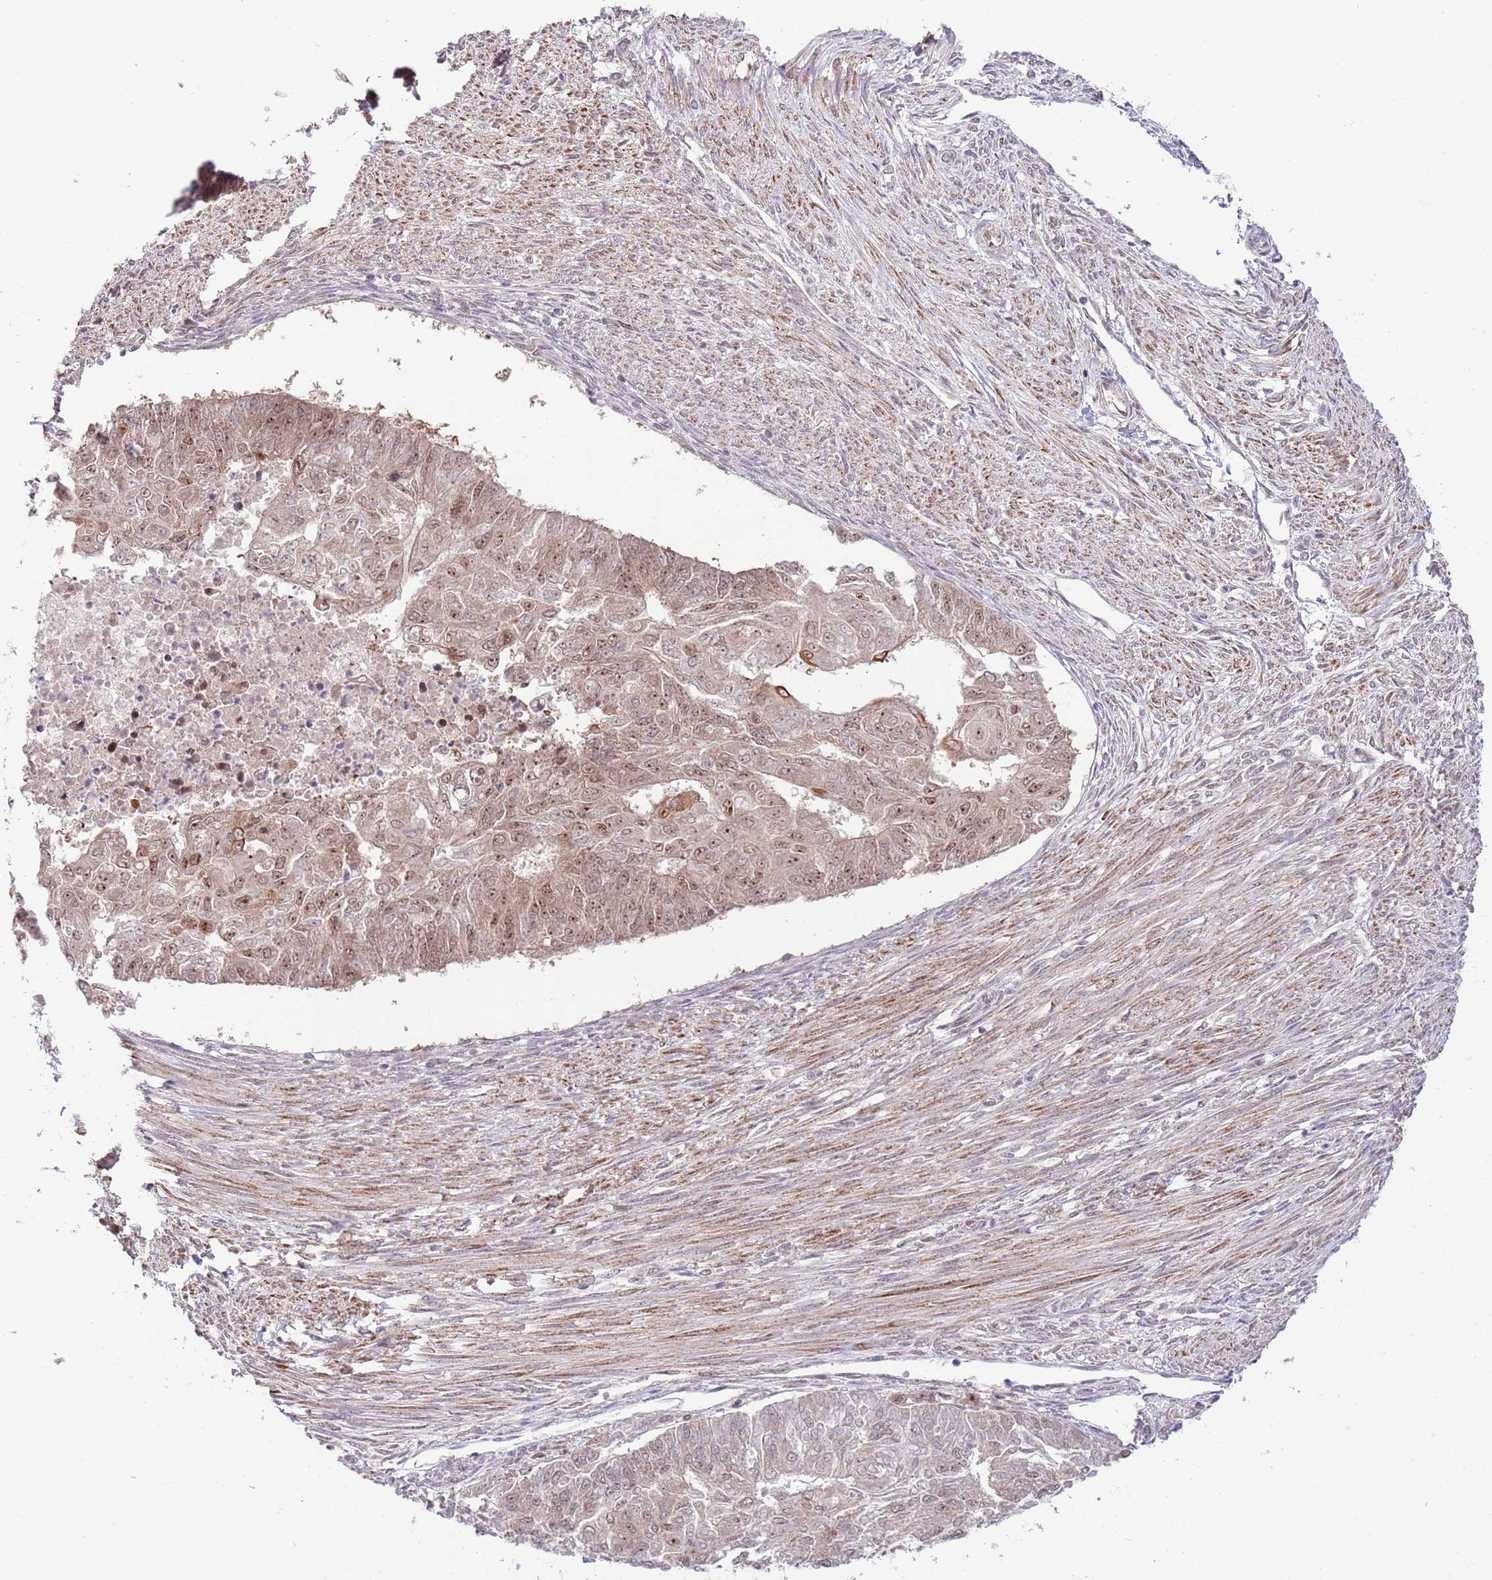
{"staining": {"intensity": "moderate", "quantity": "25%-75%", "location": "cytoplasmic/membranous,nuclear"}, "tissue": "endometrial cancer", "cell_type": "Tumor cells", "image_type": "cancer", "snomed": [{"axis": "morphology", "description": "Adenocarcinoma, NOS"}, {"axis": "topography", "description": "Endometrium"}], "caption": "Moderate cytoplasmic/membranous and nuclear positivity is identified in approximately 25%-75% of tumor cells in endometrial adenocarcinoma.", "gene": "CHD1", "patient": {"sex": "female", "age": 32}}